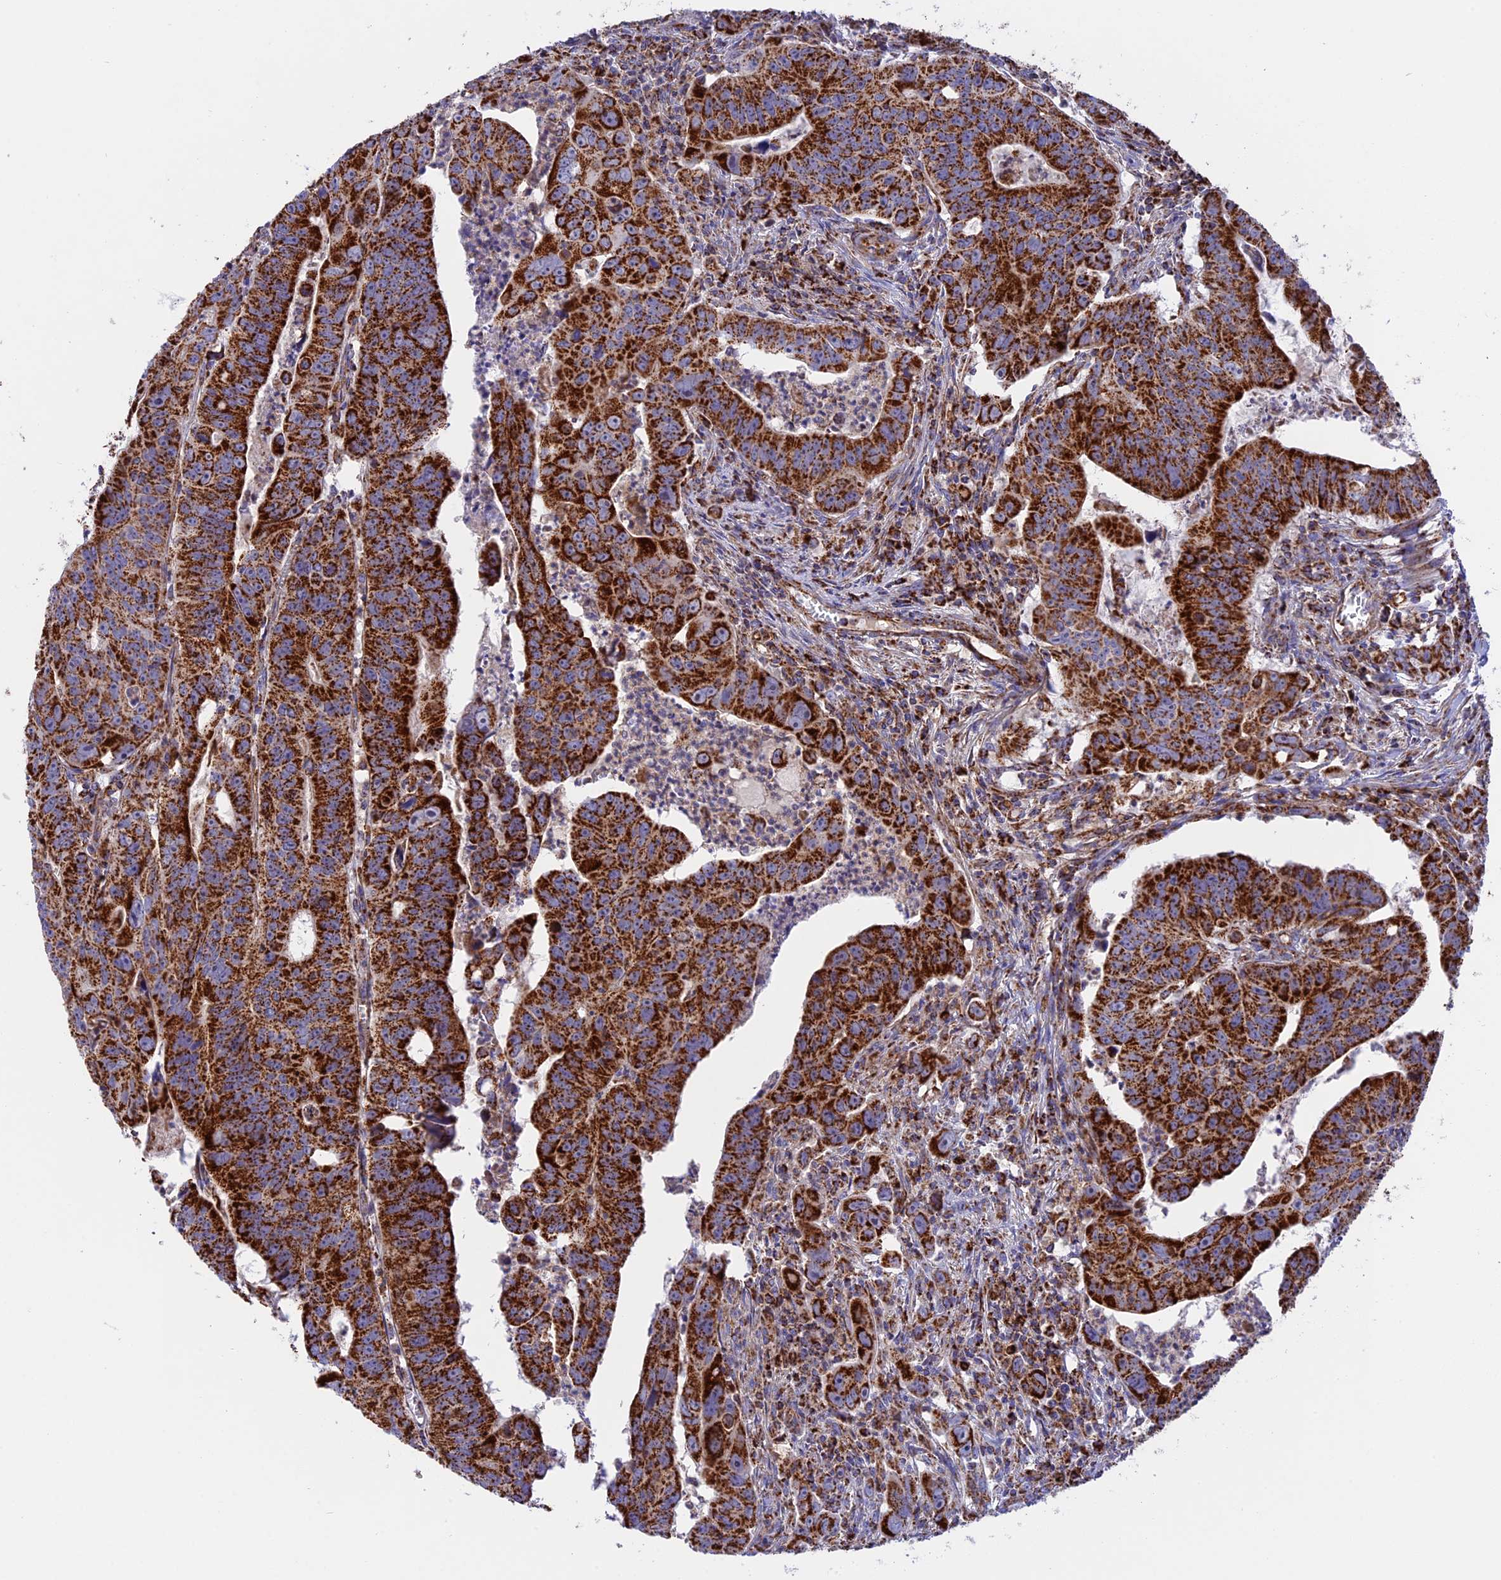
{"staining": {"intensity": "strong", "quantity": ">75%", "location": "cytoplasmic/membranous"}, "tissue": "colorectal cancer", "cell_type": "Tumor cells", "image_type": "cancer", "snomed": [{"axis": "morphology", "description": "Adenocarcinoma, NOS"}, {"axis": "topography", "description": "Rectum"}], "caption": "A photomicrograph of human colorectal cancer (adenocarcinoma) stained for a protein displays strong cytoplasmic/membranous brown staining in tumor cells. The staining was performed using DAB (3,3'-diaminobenzidine) to visualize the protein expression in brown, while the nuclei were stained in blue with hematoxylin (Magnification: 20x).", "gene": "UQCRB", "patient": {"sex": "male", "age": 69}}